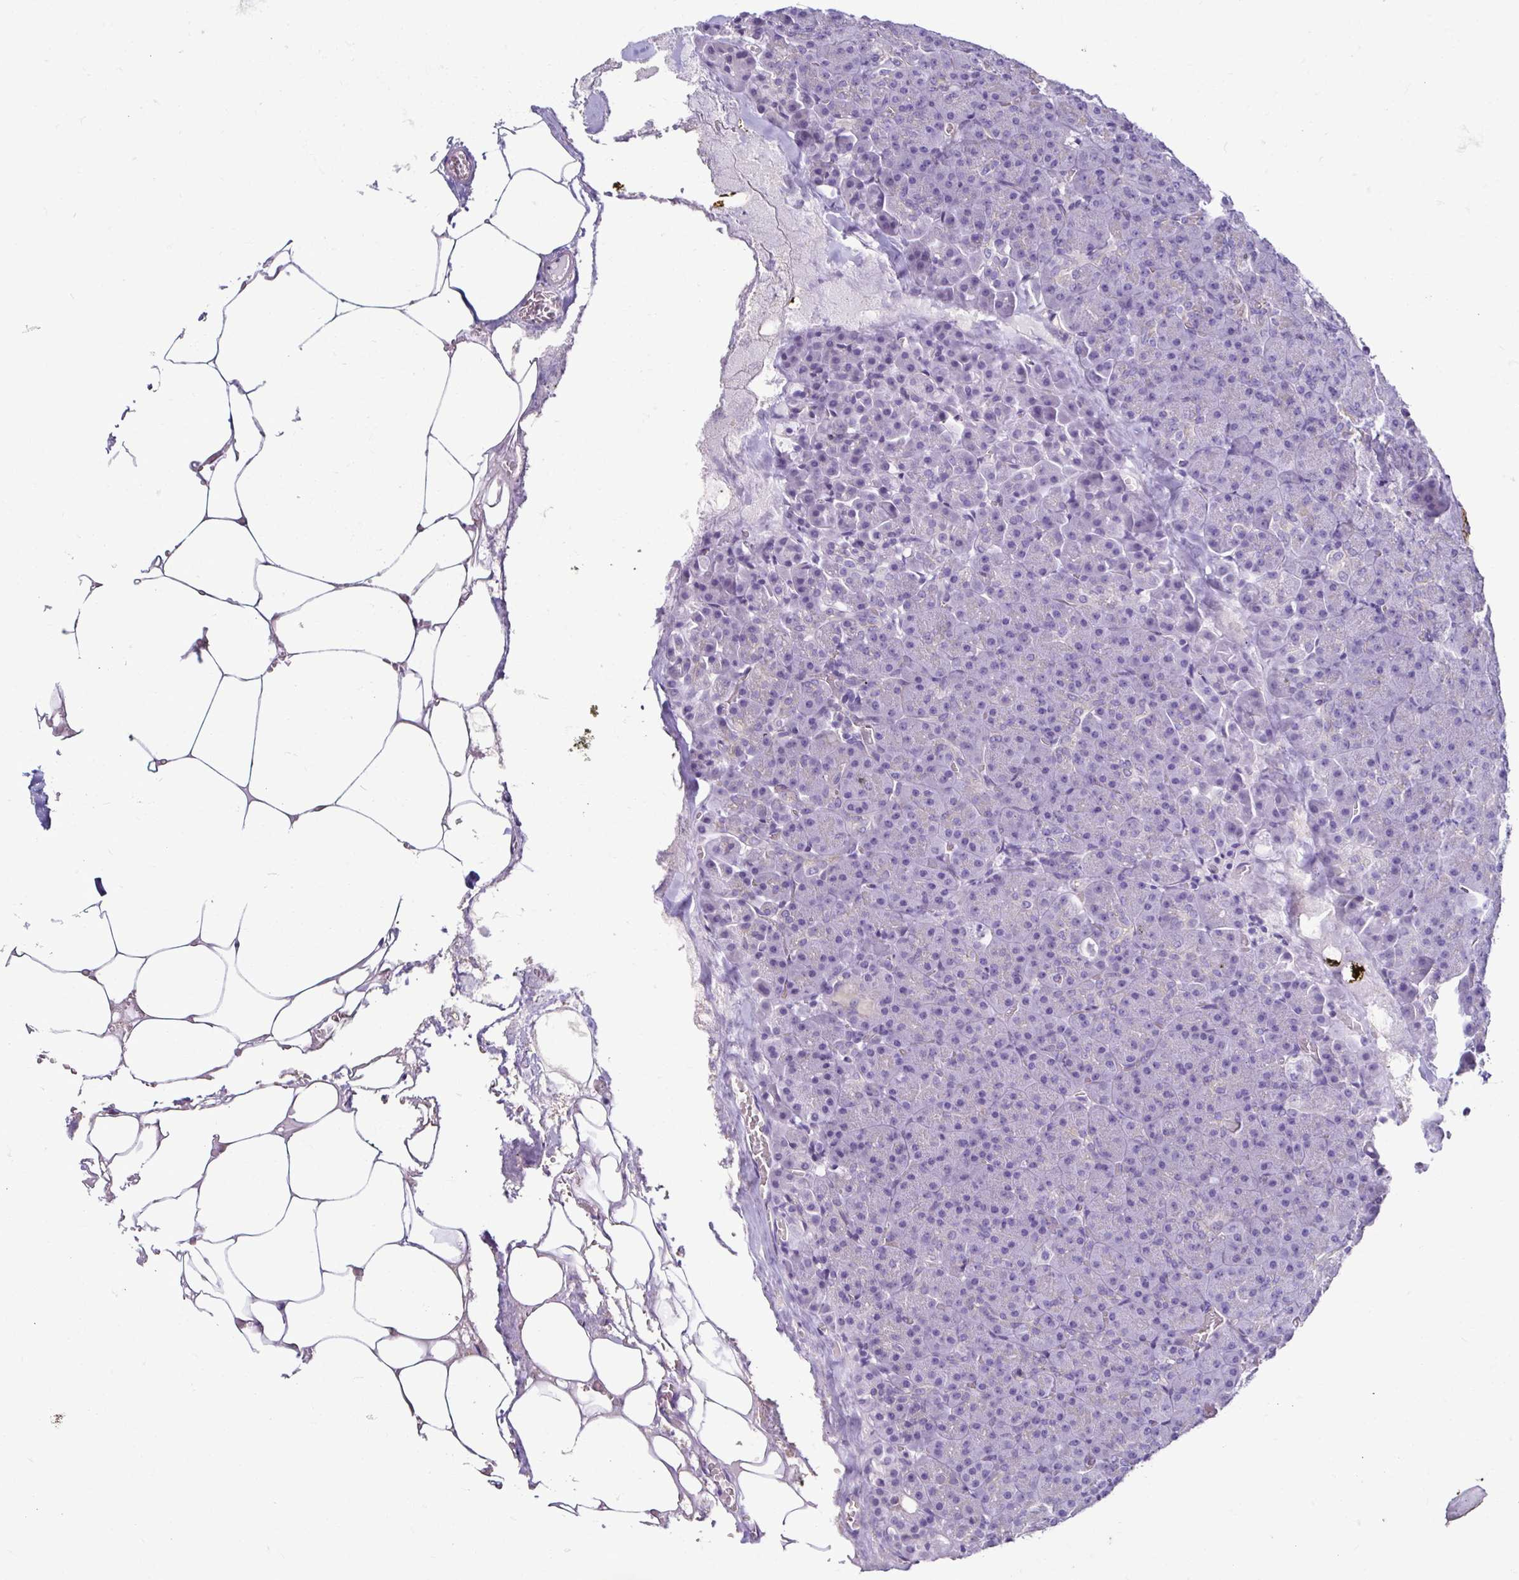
{"staining": {"intensity": "negative", "quantity": "none", "location": "none"}, "tissue": "pancreas", "cell_type": "Exocrine glandular cells", "image_type": "normal", "snomed": [{"axis": "morphology", "description": "Normal tissue, NOS"}, {"axis": "topography", "description": "Pancreas"}], "caption": "Exocrine glandular cells are negative for brown protein staining in benign pancreas. Brightfield microscopy of IHC stained with DAB (3,3'-diaminobenzidine) (brown) and hematoxylin (blue), captured at high magnification.", "gene": "CASP14", "patient": {"sex": "female", "age": 74}}